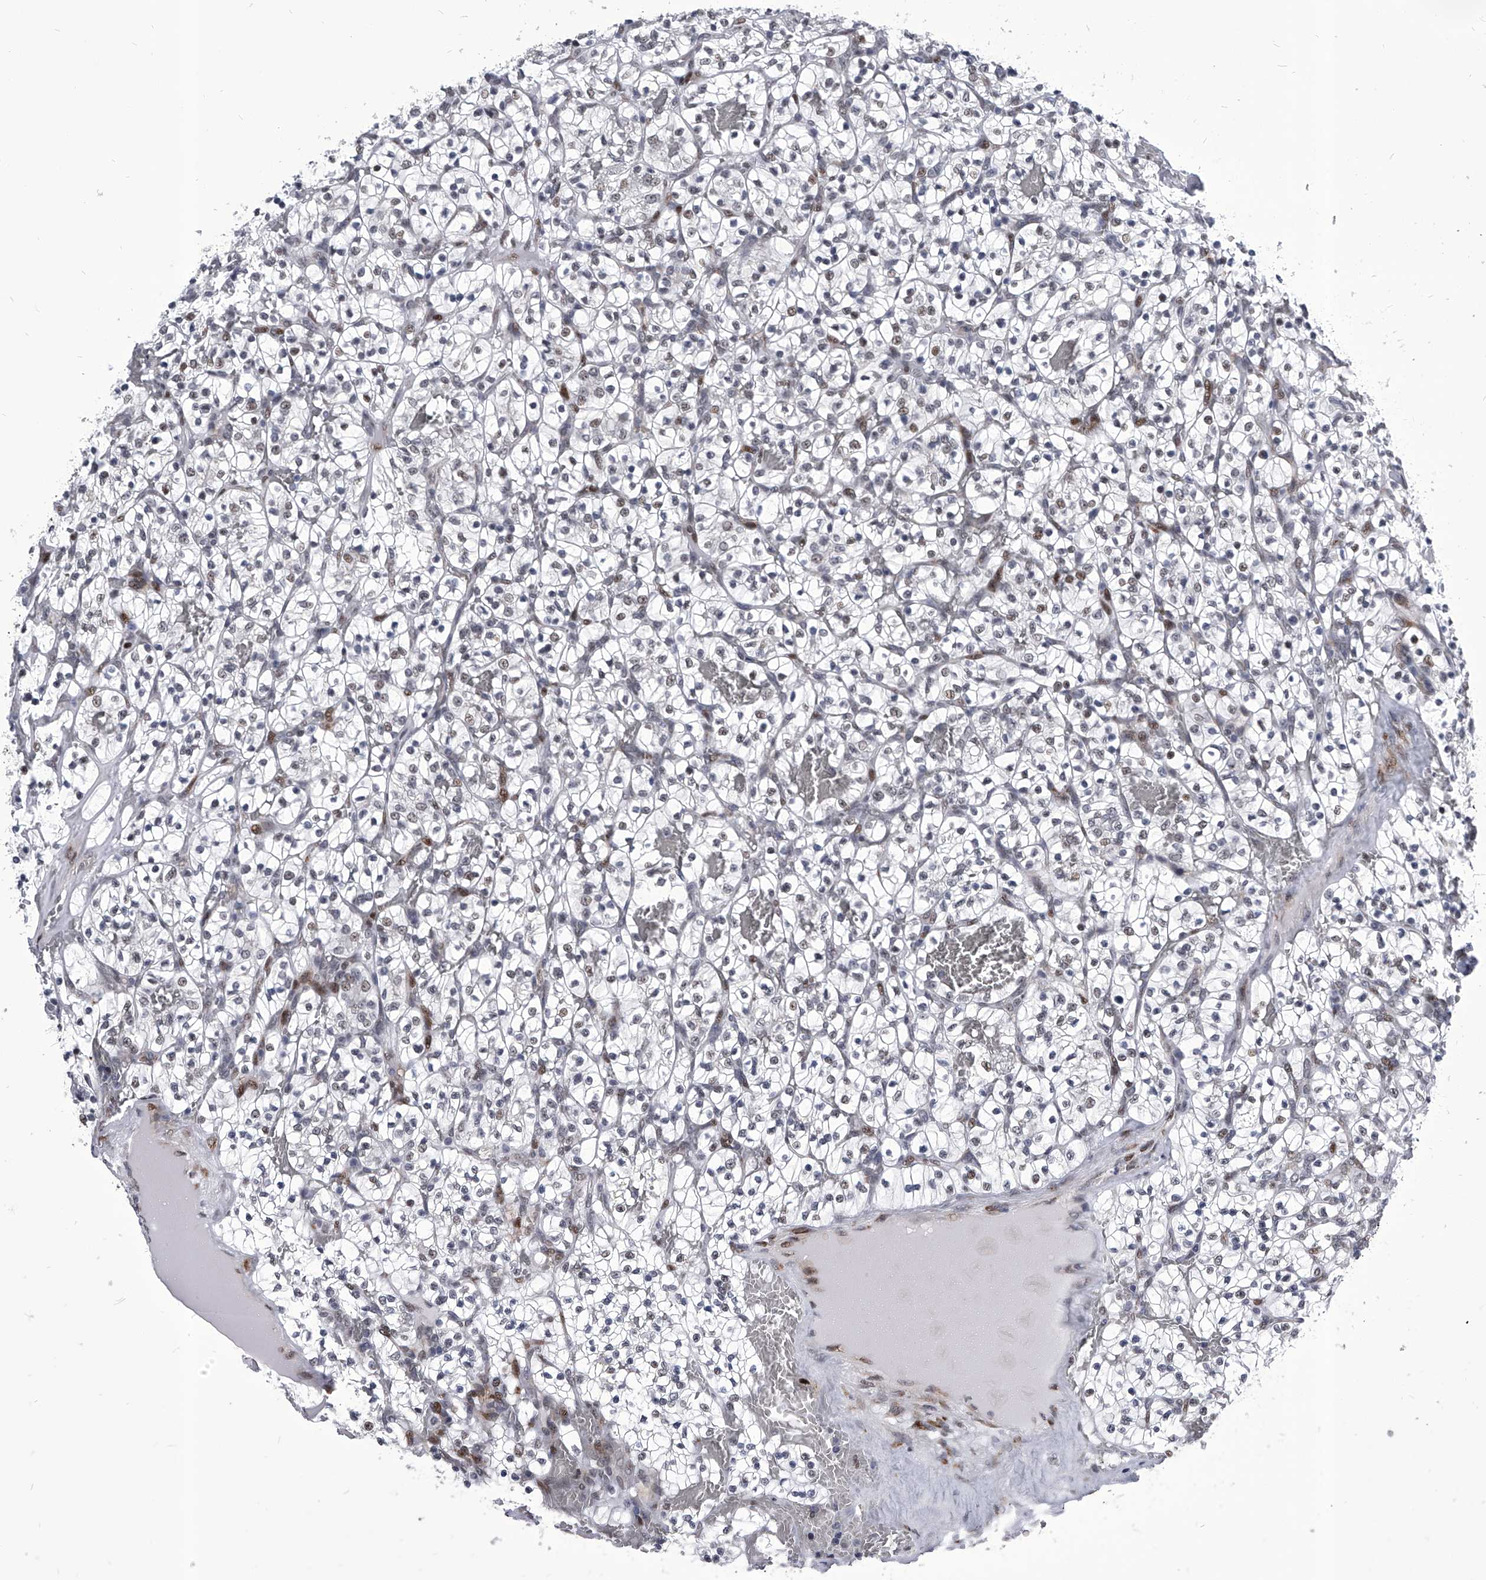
{"staining": {"intensity": "weak", "quantity": "25%-75%", "location": "nuclear"}, "tissue": "renal cancer", "cell_type": "Tumor cells", "image_type": "cancer", "snomed": [{"axis": "morphology", "description": "Adenocarcinoma, NOS"}, {"axis": "topography", "description": "Kidney"}], "caption": "Human adenocarcinoma (renal) stained with a brown dye demonstrates weak nuclear positive positivity in about 25%-75% of tumor cells.", "gene": "CMTR1", "patient": {"sex": "female", "age": 57}}